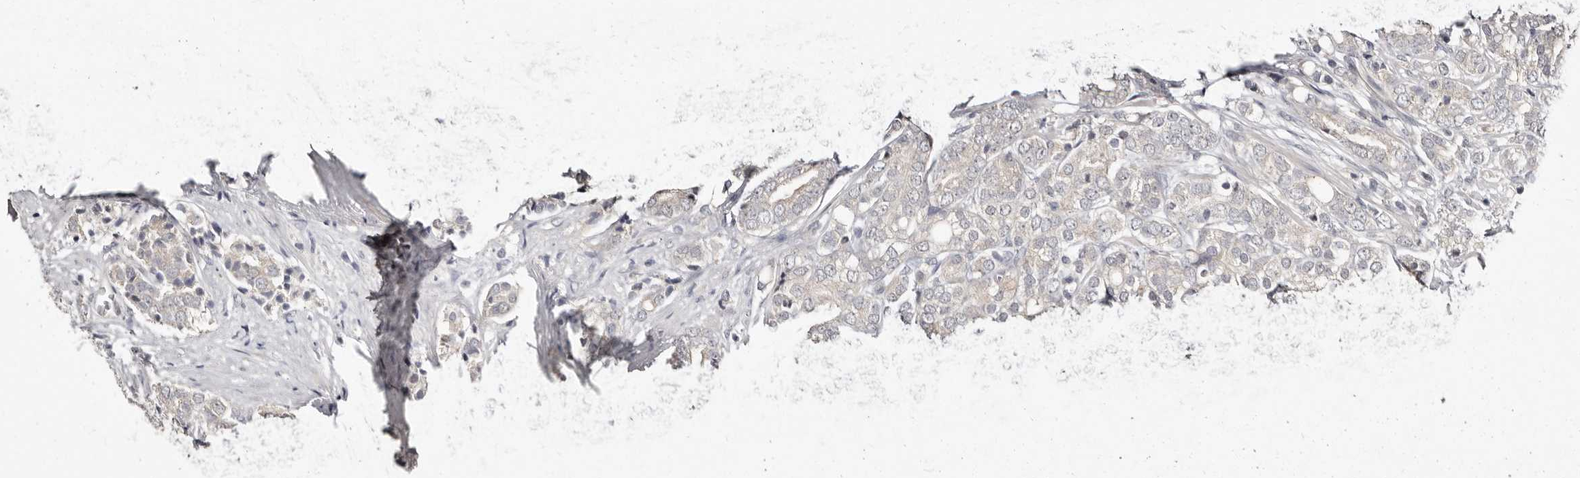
{"staining": {"intensity": "negative", "quantity": "none", "location": "none"}, "tissue": "prostate cancer", "cell_type": "Tumor cells", "image_type": "cancer", "snomed": [{"axis": "morphology", "description": "Adenocarcinoma, High grade"}, {"axis": "topography", "description": "Prostate"}], "caption": "A micrograph of high-grade adenocarcinoma (prostate) stained for a protein shows no brown staining in tumor cells. The staining is performed using DAB brown chromogen with nuclei counter-stained in using hematoxylin.", "gene": "KLHL4", "patient": {"sex": "male", "age": 57}}